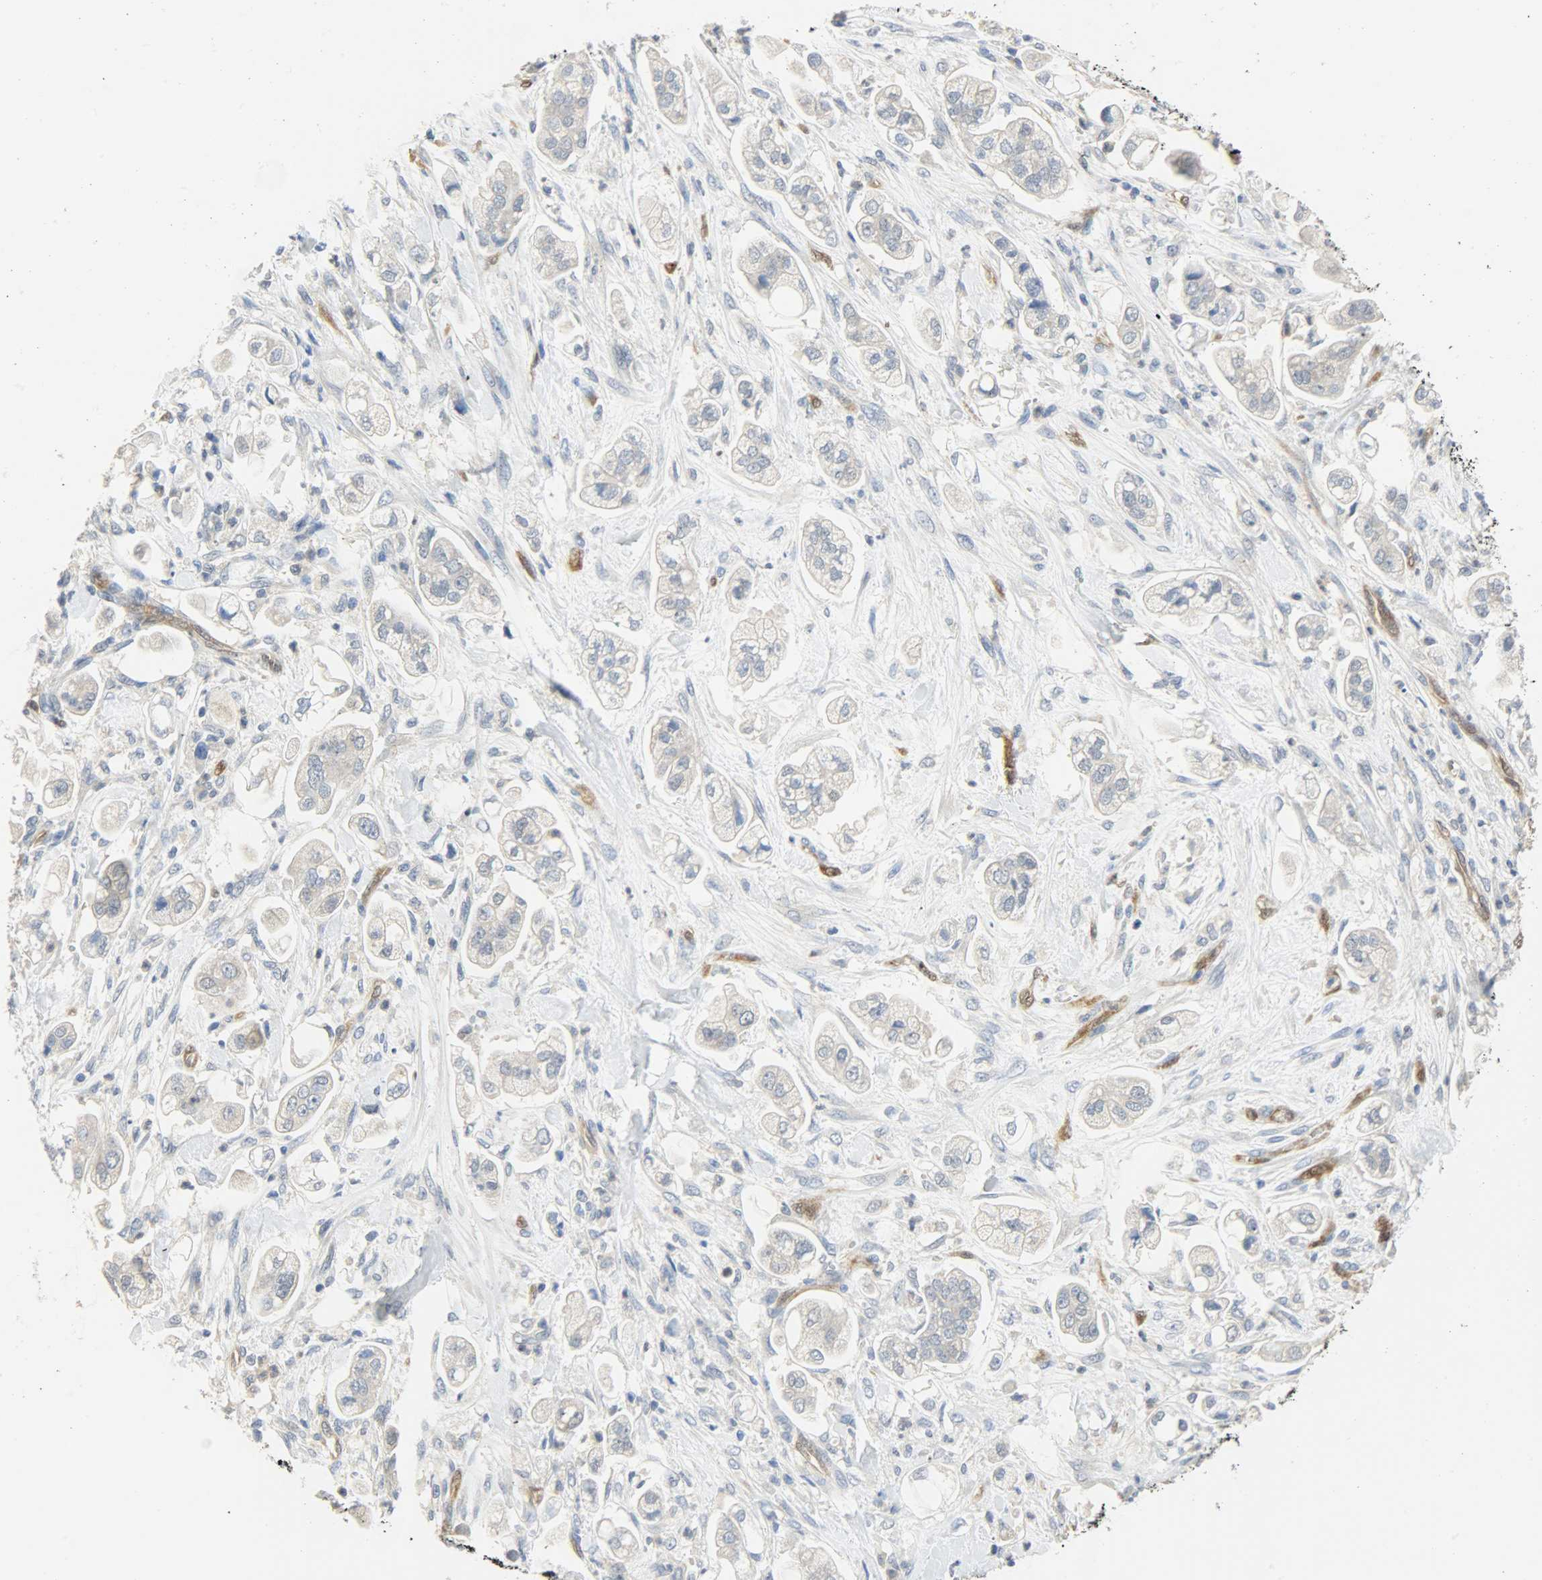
{"staining": {"intensity": "negative", "quantity": "none", "location": "none"}, "tissue": "stomach cancer", "cell_type": "Tumor cells", "image_type": "cancer", "snomed": [{"axis": "morphology", "description": "Adenocarcinoma, NOS"}, {"axis": "topography", "description": "Stomach"}], "caption": "Protein analysis of stomach cancer (adenocarcinoma) demonstrates no significant positivity in tumor cells. (Brightfield microscopy of DAB immunohistochemistry (IHC) at high magnification).", "gene": "FKBP1A", "patient": {"sex": "male", "age": 62}}